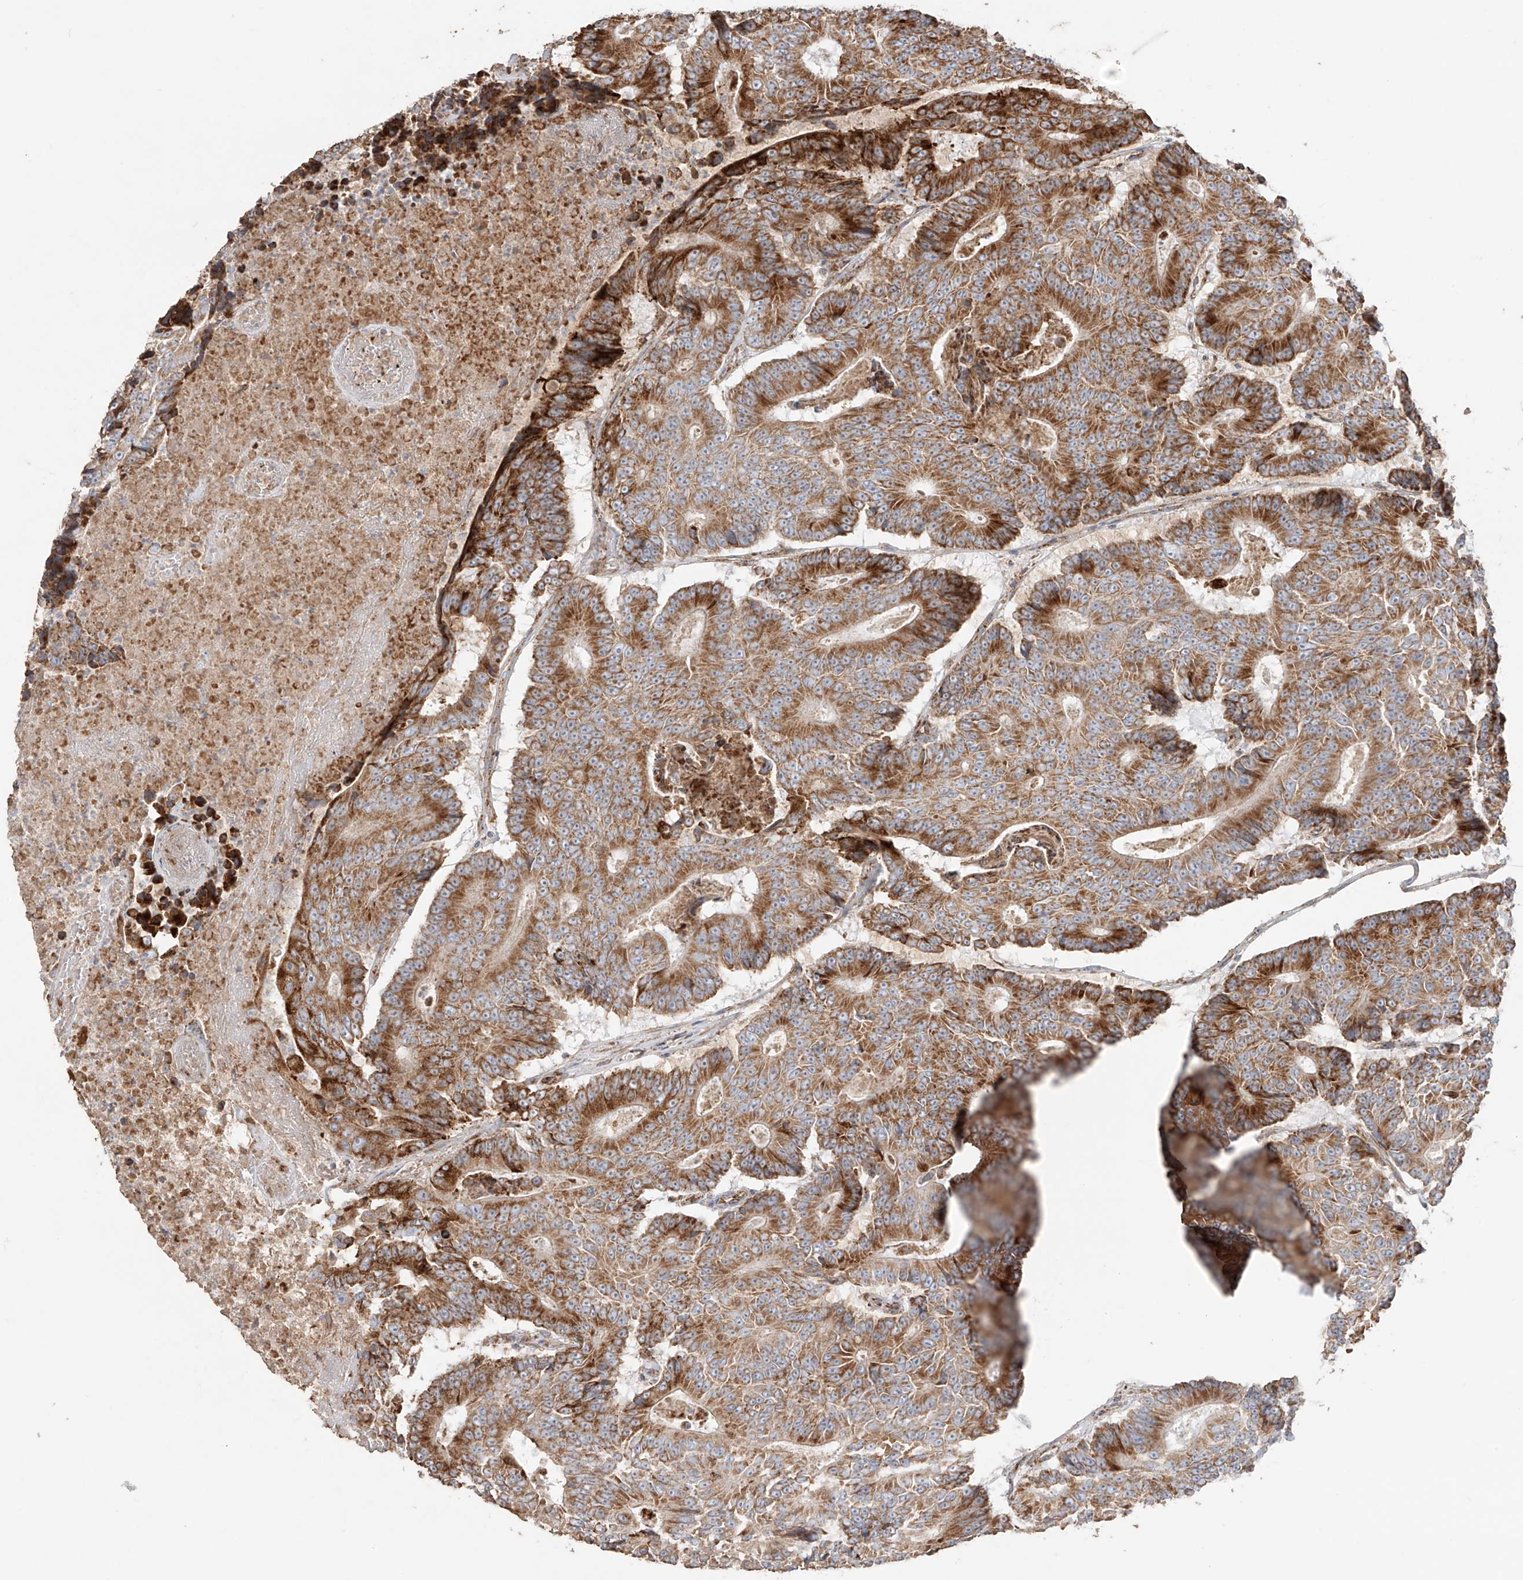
{"staining": {"intensity": "moderate", "quantity": ">75%", "location": "cytoplasmic/membranous"}, "tissue": "colorectal cancer", "cell_type": "Tumor cells", "image_type": "cancer", "snomed": [{"axis": "morphology", "description": "Adenocarcinoma, NOS"}, {"axis": "topography", "description": "Colon"}], "caption": "Immunohistochemistry (IHC) (DAB) staining of colorectal cancer (adenocarcinoma) shows moderate cytoplasmic/membranous protein expression in approximately >75% of tumor cells.", "gene": "COLGALT2", "patient": {"sex": "male", "age": 83}}